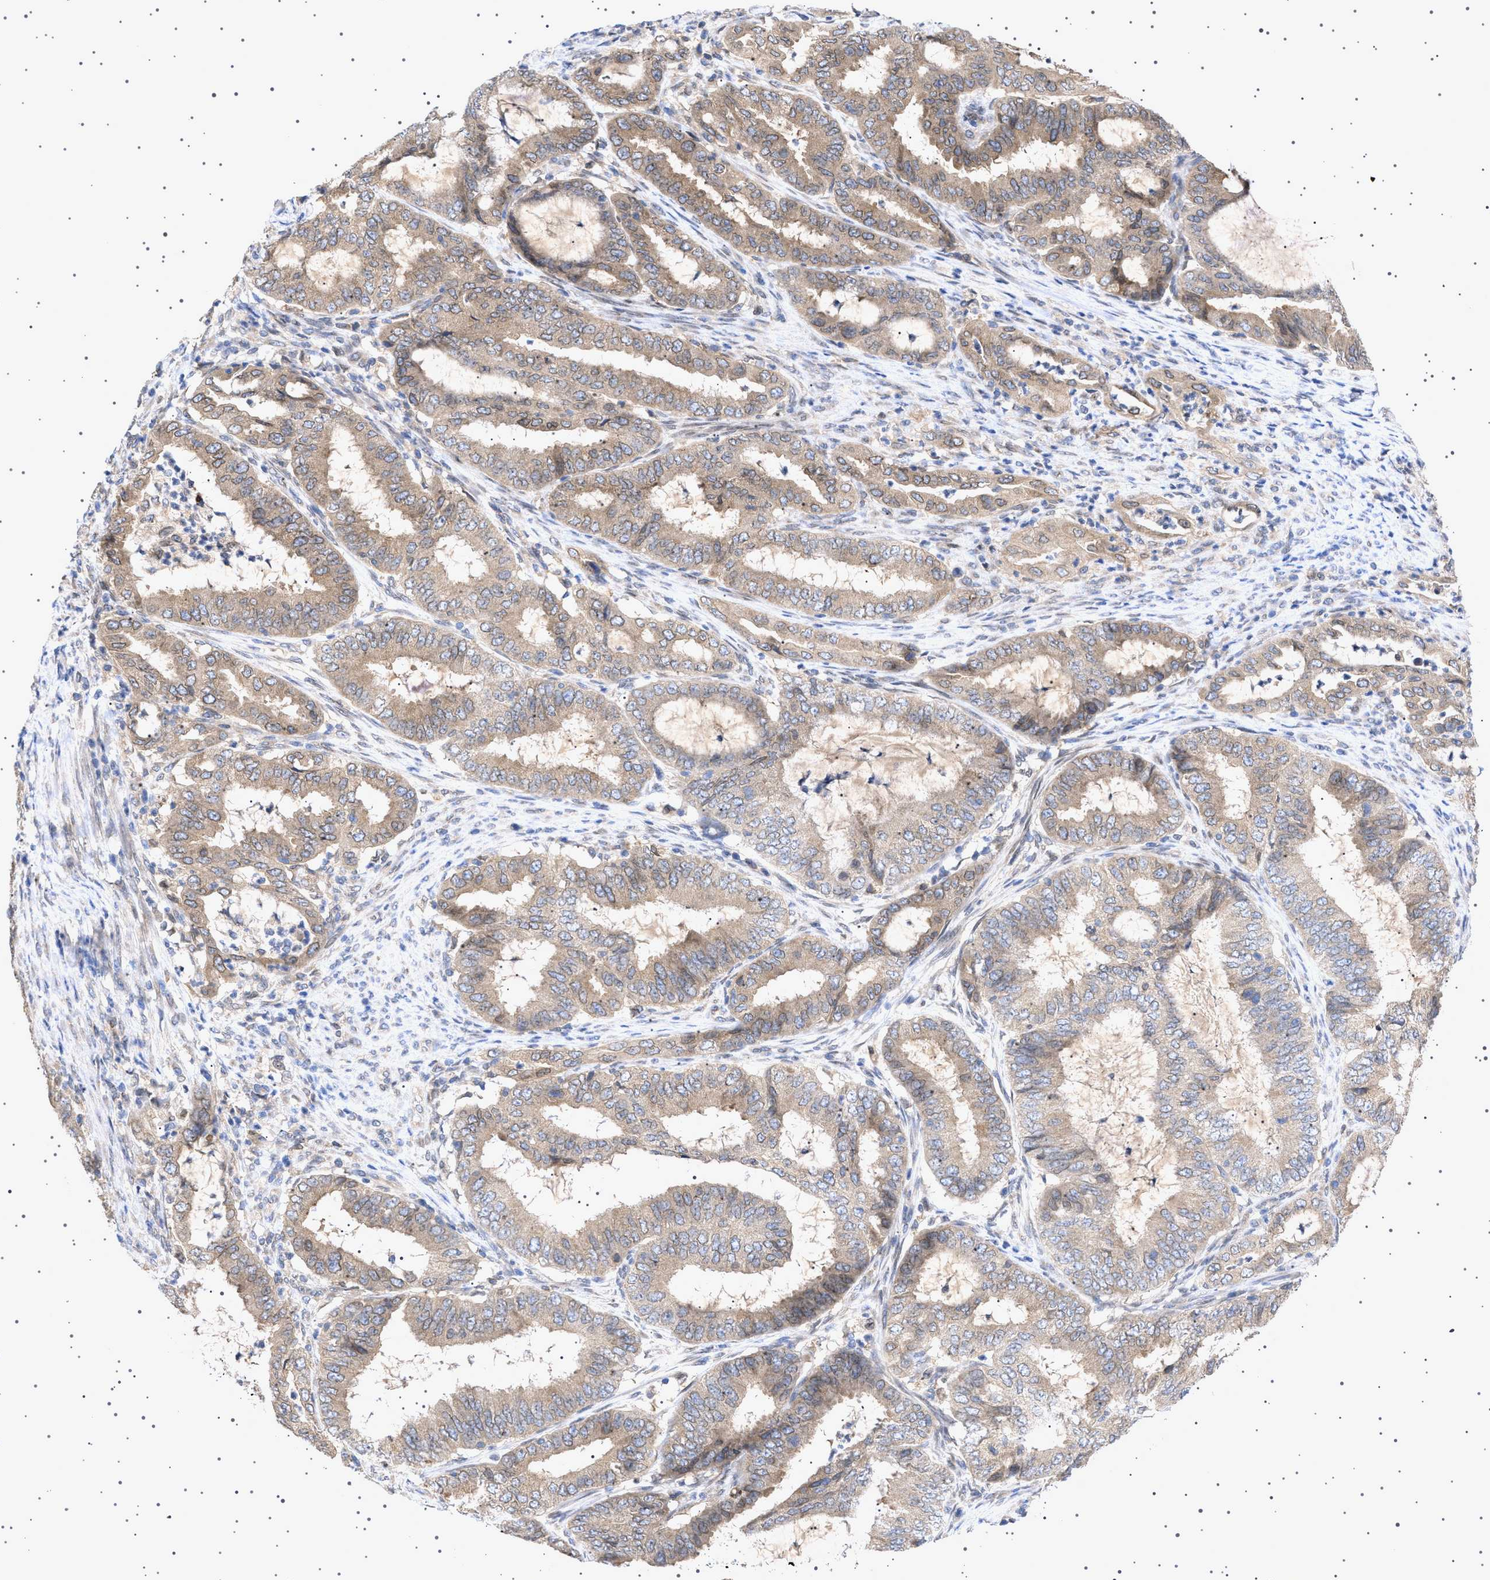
{"staining": {"intensity": "weak", "quantity": ">75%", "location": "cytoplasmic/membranous,nuclear"}, "tissue": "endometrial cancer", "cell_type": "Tumor cells", "image_type": "cancer", "snomed": [{"axis": "morphology", "description": "Adenocarcinoma, NOS"}, {"axis": "topography", "description": "Endometrium"}], "caption": "The histopathology image exhibits immunohistochemical staining of endometrial cancer (adenocarcinoma). There is weak cytoplasmic/membranous and nuclear positivity is identified in approximately >75% of tumor cells.", "gene": "NUP93", "patient": {"sex": "female", "age": 70}}